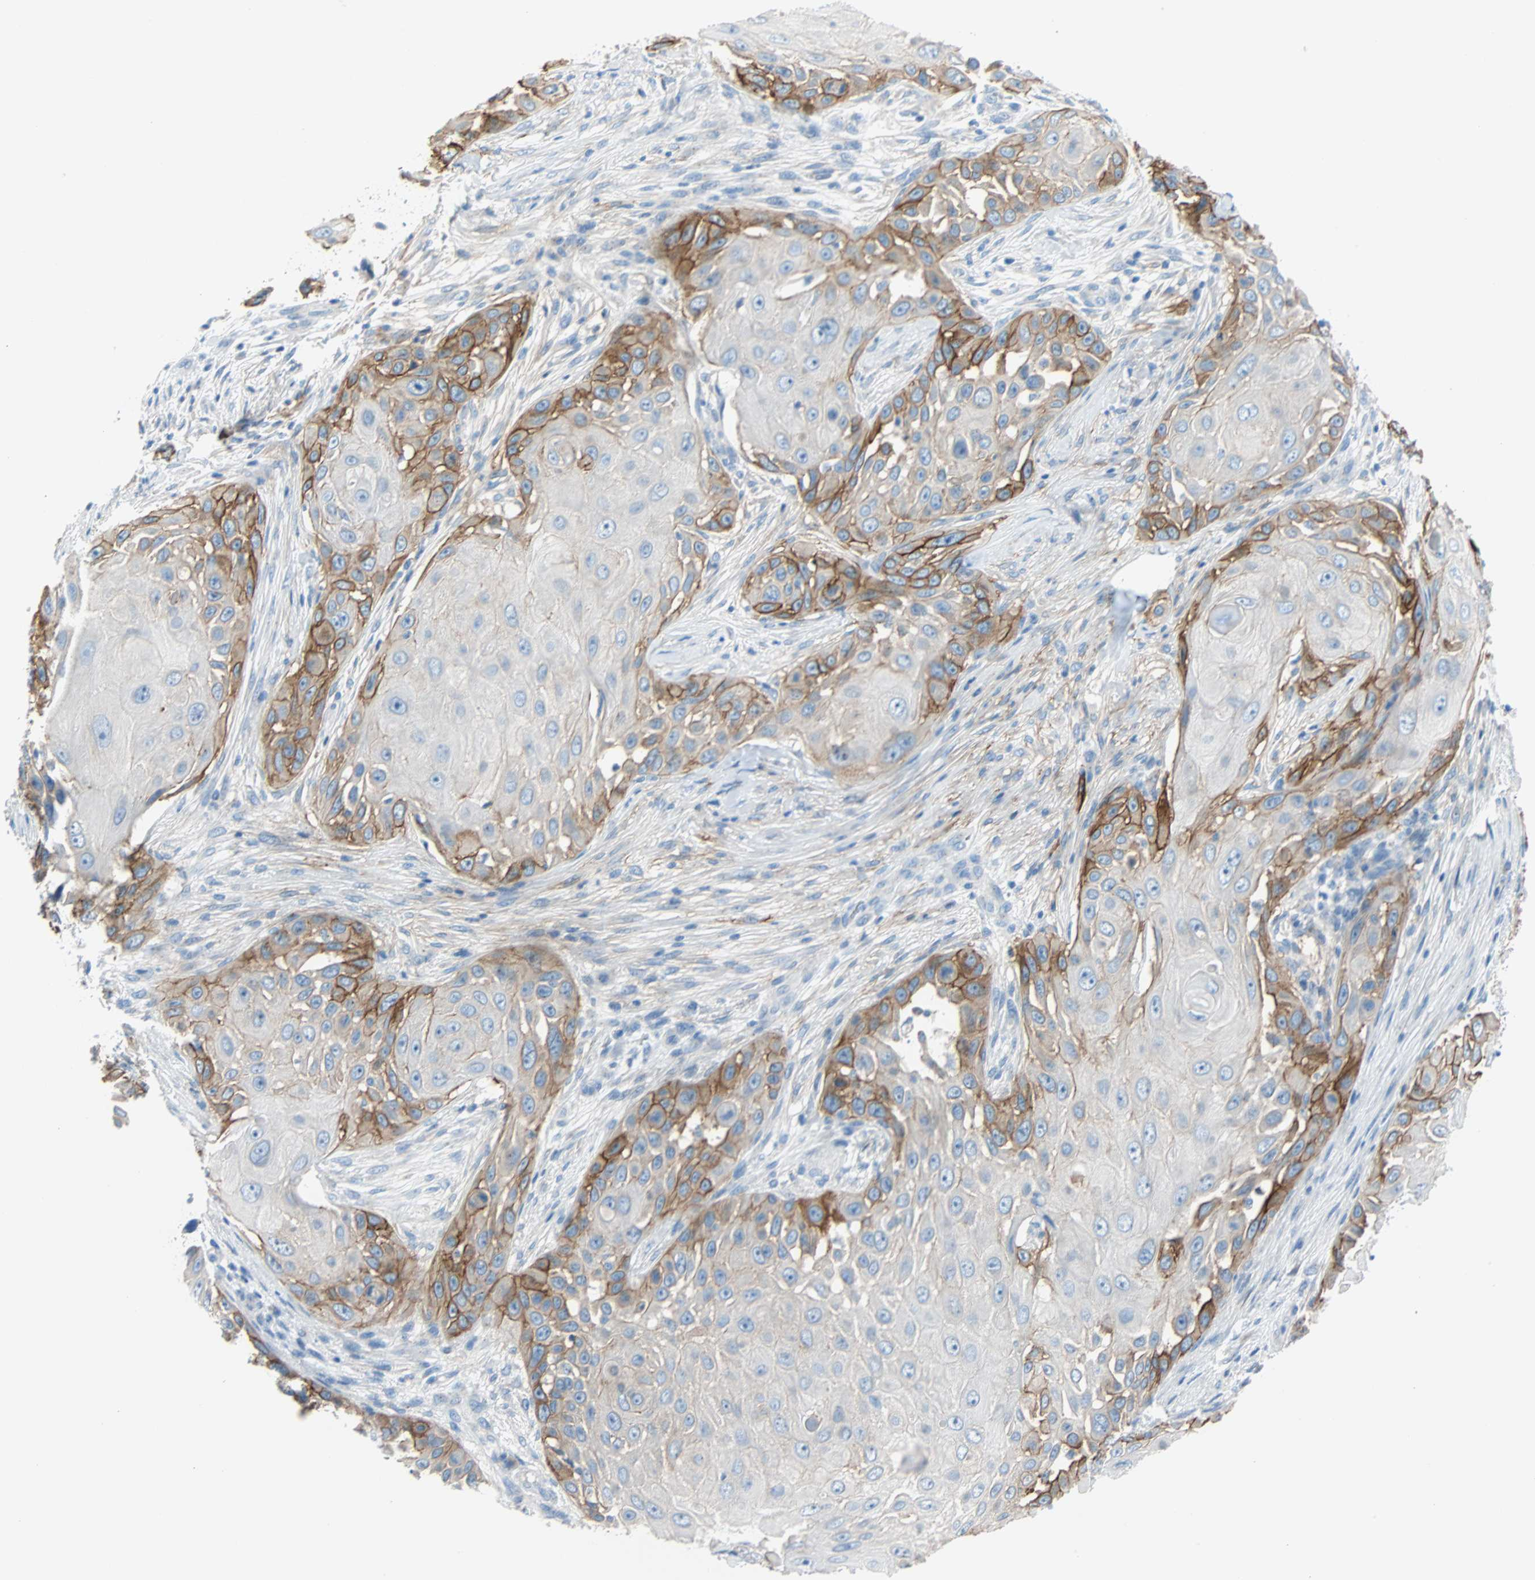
{"staining": {"intensity": "strong", "quantity": "<25%", "location": "cytoplasmic/membranous"}, "tissue": "skin cancer", "cell_type": "Tumor cells", "image_type": "cancer", "snomed": [{"axis": "morphology", "description": "Squamous cell carcinoma, NOS"}, {"axis": "topography", "description": "Skin"}], "caption": "Immunohistochemistry (IHC) micrograph of neoplastic tissue: human skin cancer stained using IHC exhibits medium levels of strong protein expression localized specifically in the cytoplasmic/membranous of tumor cells, appearing as a cytoplasmic/membranous brown color.", "gene": "PDPN", "patient": {"sex": "female", "age": 44}}